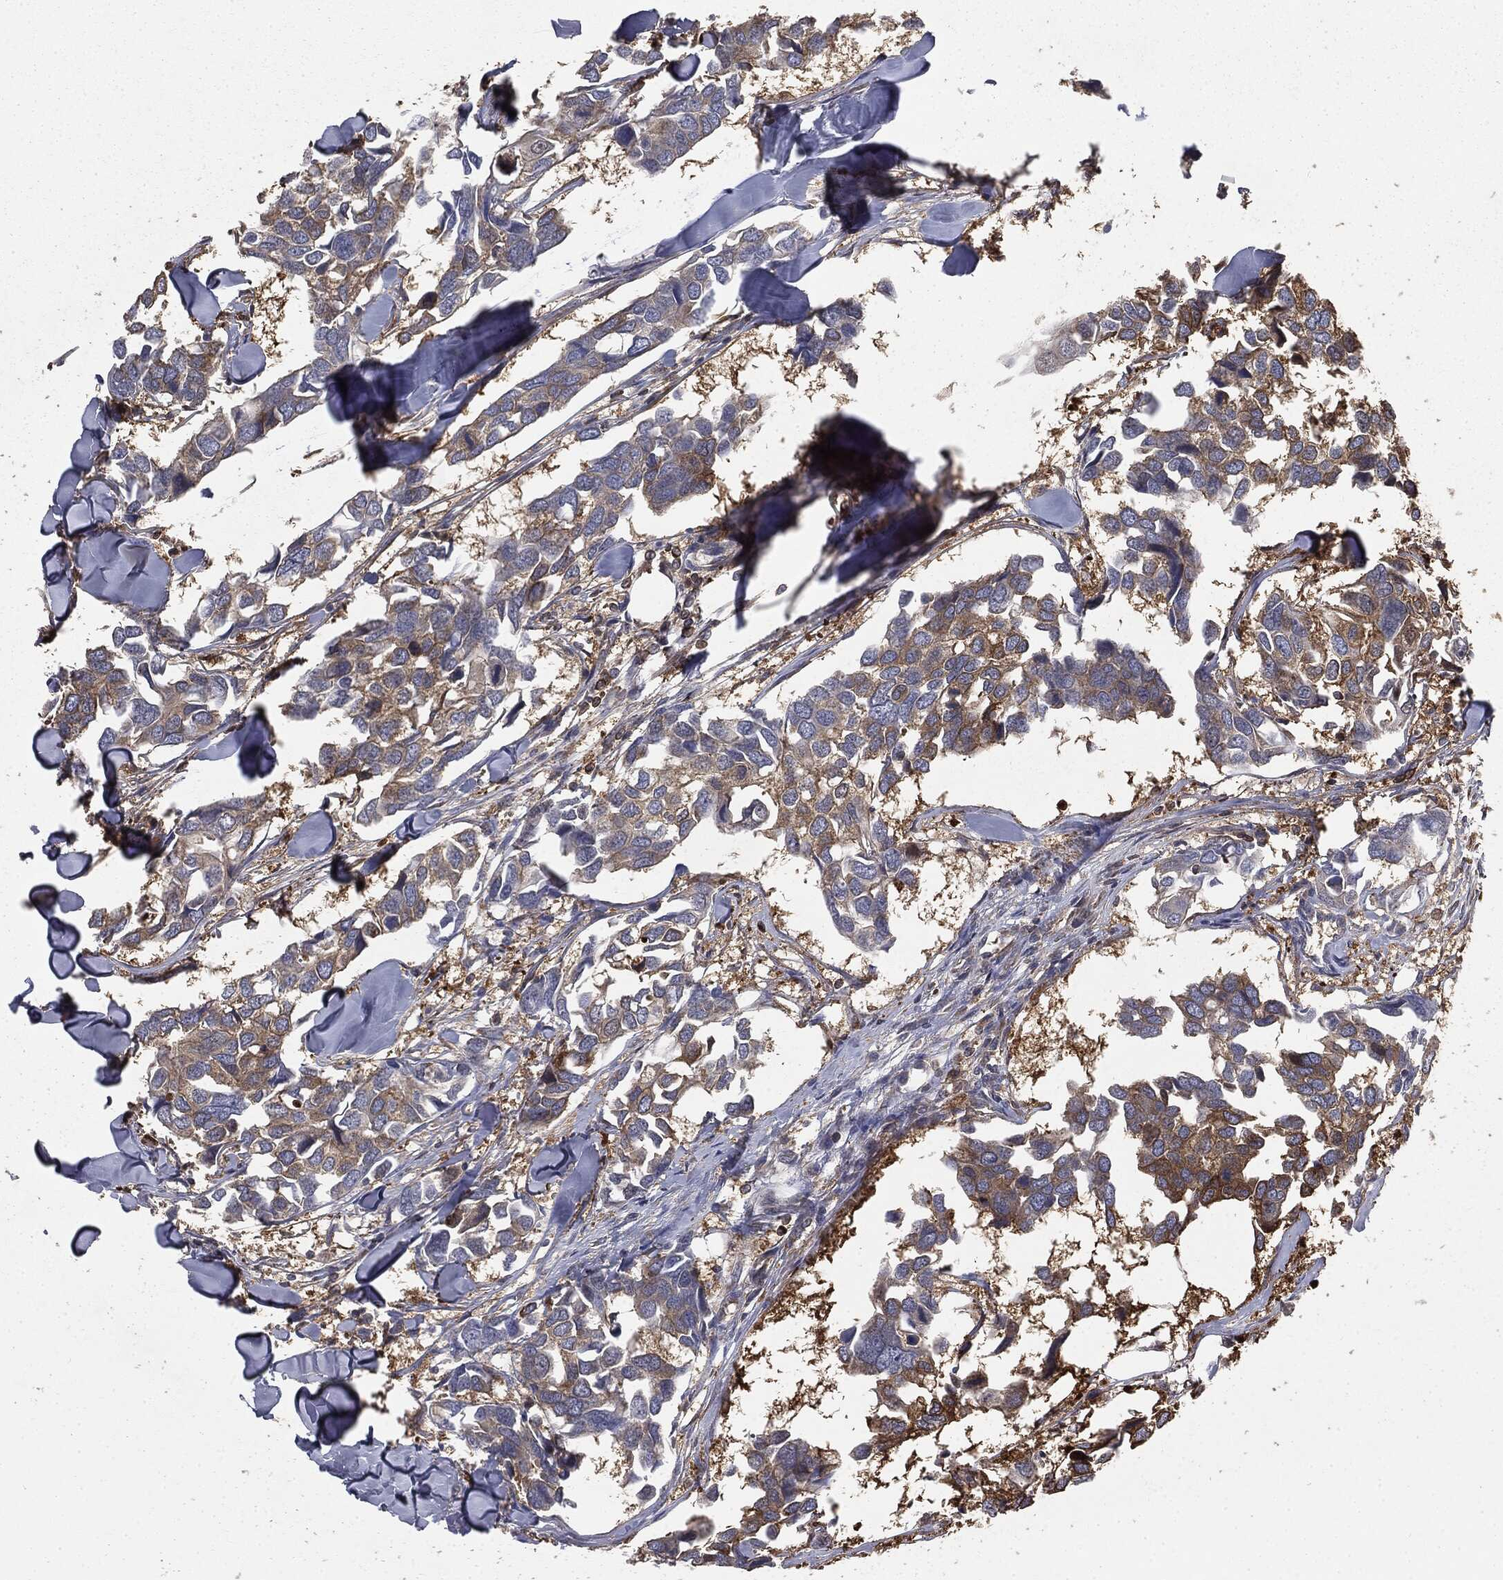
{"staining": {"intensity": "weak", "quantity": "25%-75%", "location": "cytoplasmic/membranous"}, "tissue": "breast cancer", "cell_type": "Tumor cells", "image_type": "cancer", "snomed": [{"axis": "morphology", "description": "Duct carcinoma"}, {"axis": "topography", "description": "Breast"}], "caption": "Immunohistochemistry (DAB) staining of human breast cancer (intraductal carcinoma) demonstrates weak cytoplasmic/membranous protein positivity in about 25%-75% of tumor cells.", "gene": "GNB5", "patient": {"sex": "female", "age": 83}}